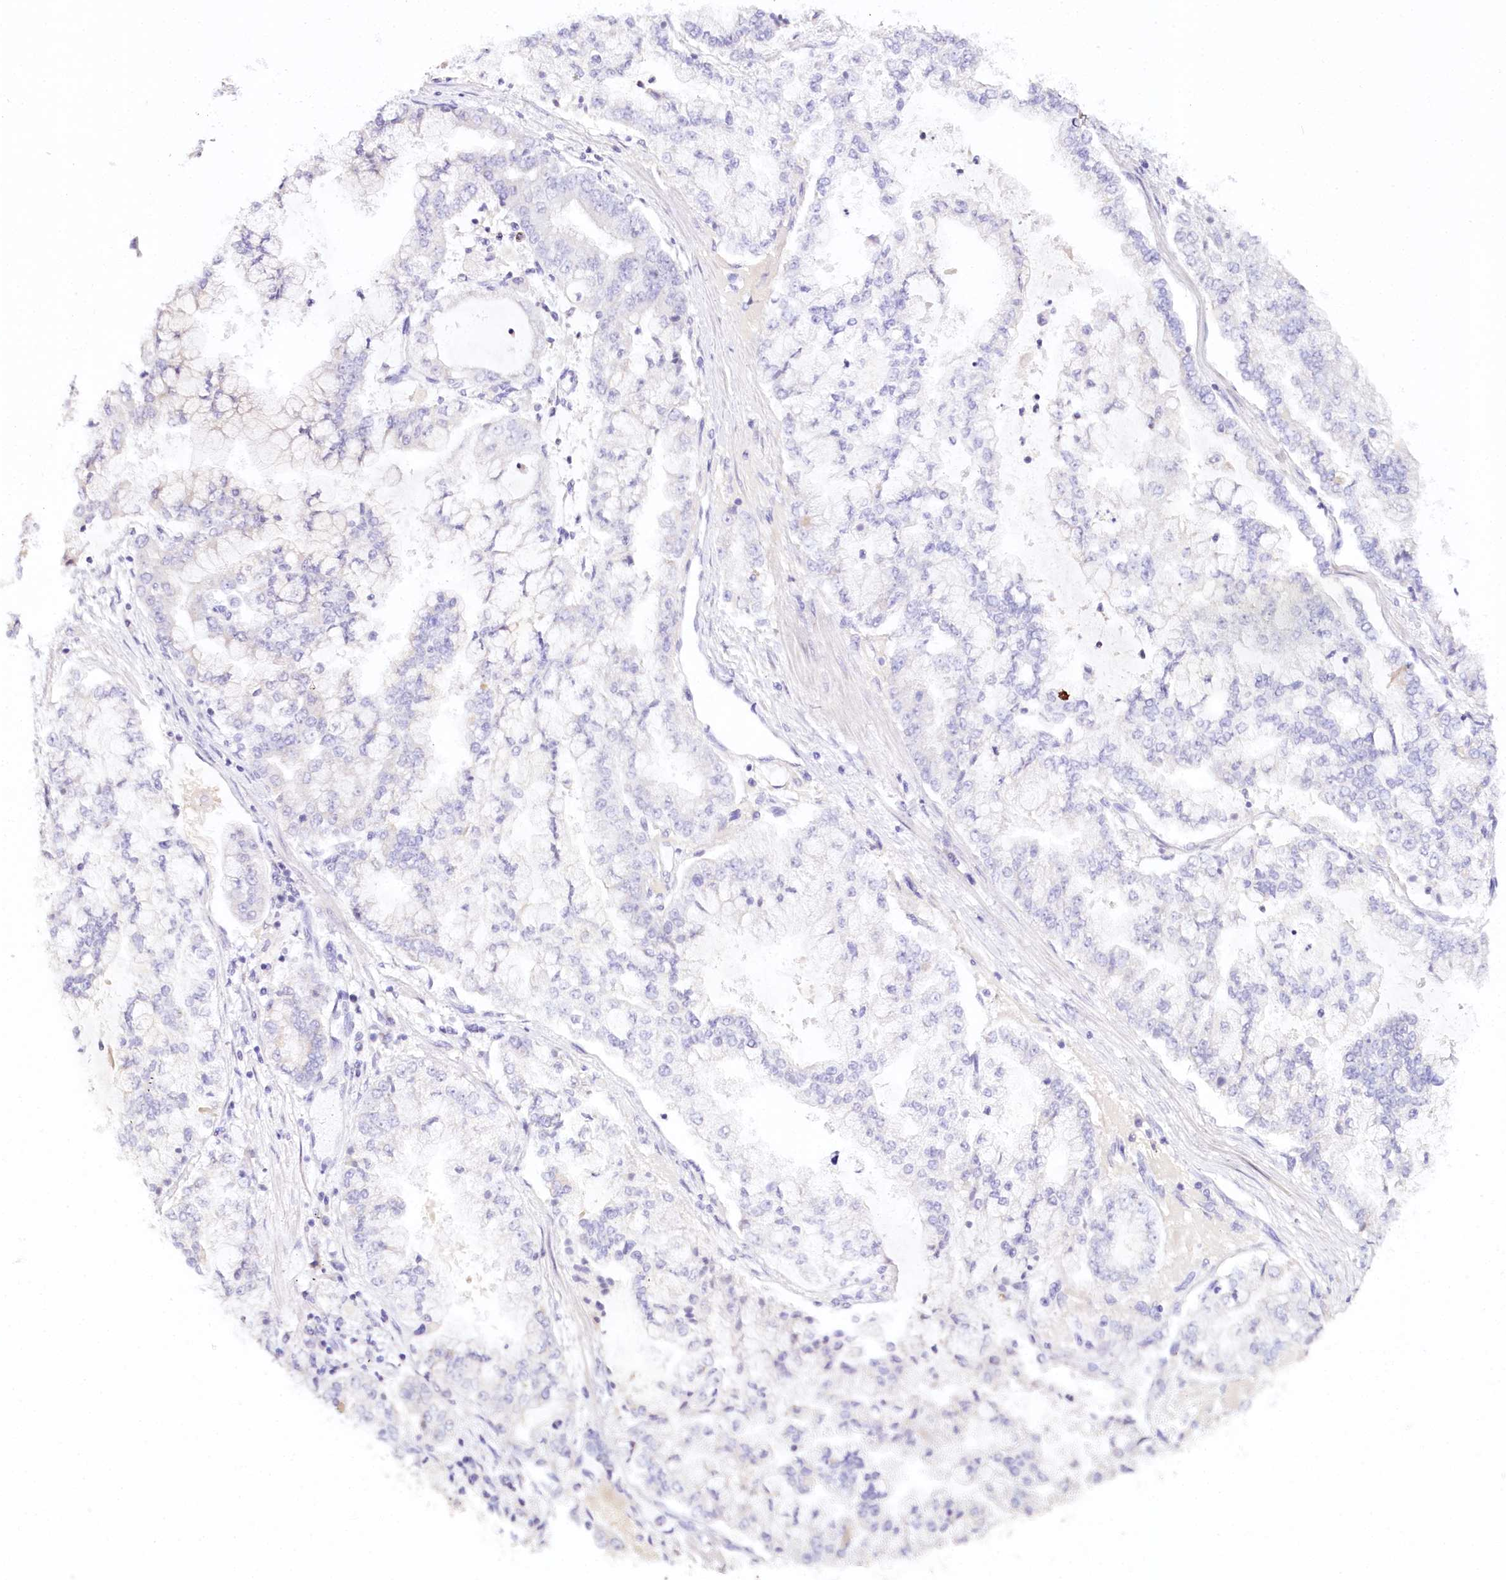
{"staining": {"intensity": "negative", "quantity": "none", "location": "none"}, "tissue": "stomach cancer", "cell_type": "Tumor cells", "image_type": "cancer", "snomed": [{"axis": "morphology", "description": "Adenocarcinoma, NOS"}, {"axis": "topography", "description": "Stomach"}], "caption": "DAB immunohistochemical staining of stomach adenocarcinoma displays no significant positivity in tumor cells. Nuclei are stained in blue.", "gene": "TP53", "patient": {"sex": "male", "age": 76}}